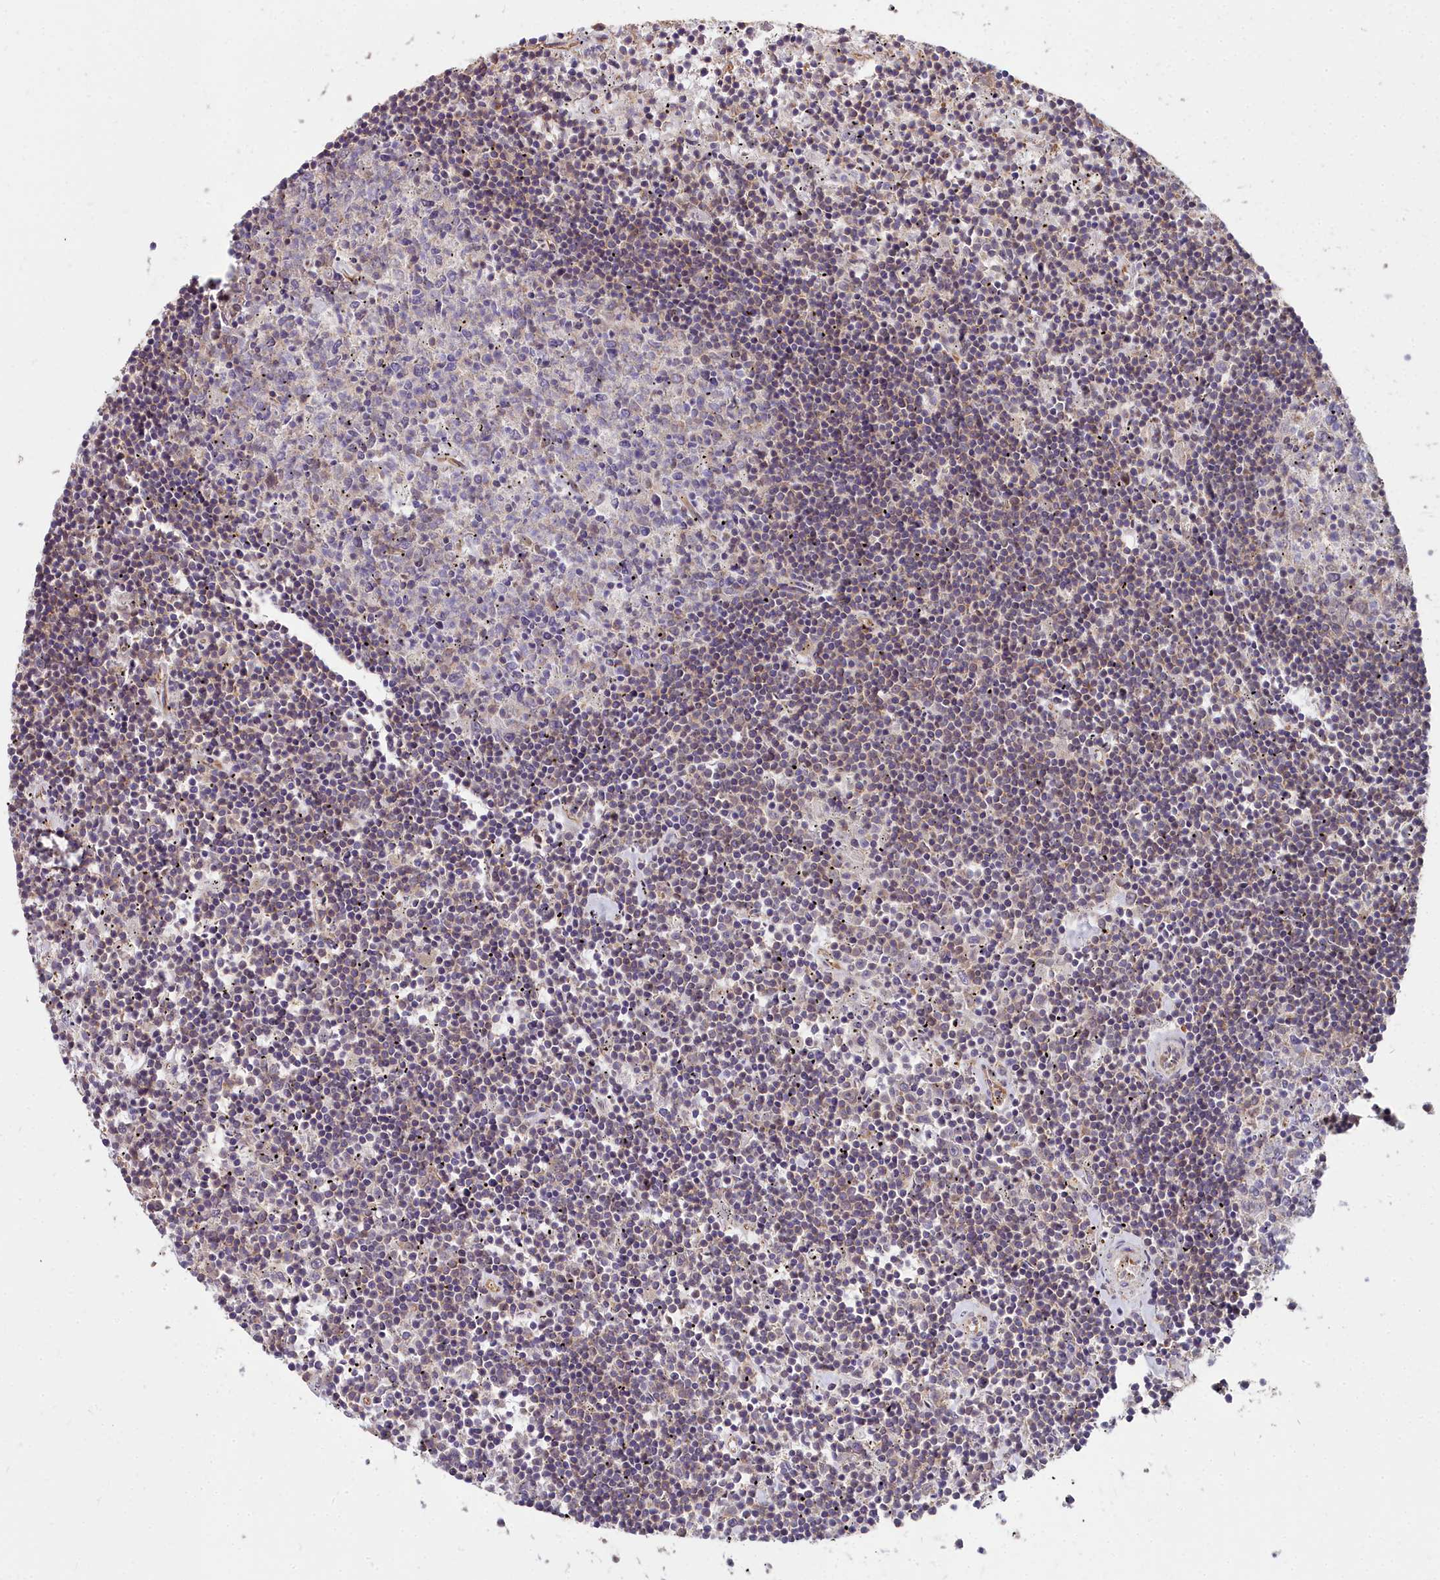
{"staining": {"intensity": "negative", "quantity": "none", "location": "none"}, "tissue": "lymphoma", "cell_type": "Tumor cells", "image_type": "cancer", "snomed": [{"axis": "morphology", "description": "Malignant lymphoma, non-Hodgkin's type, Low grade"}, {"axis": "topography", "description": "Spleen"}], "caption": "The histopathology image exhibits no staining of tumor cells in lymphoma.", "gene": "DCTN3", "patient": {"sex": "male", "age": 76}}